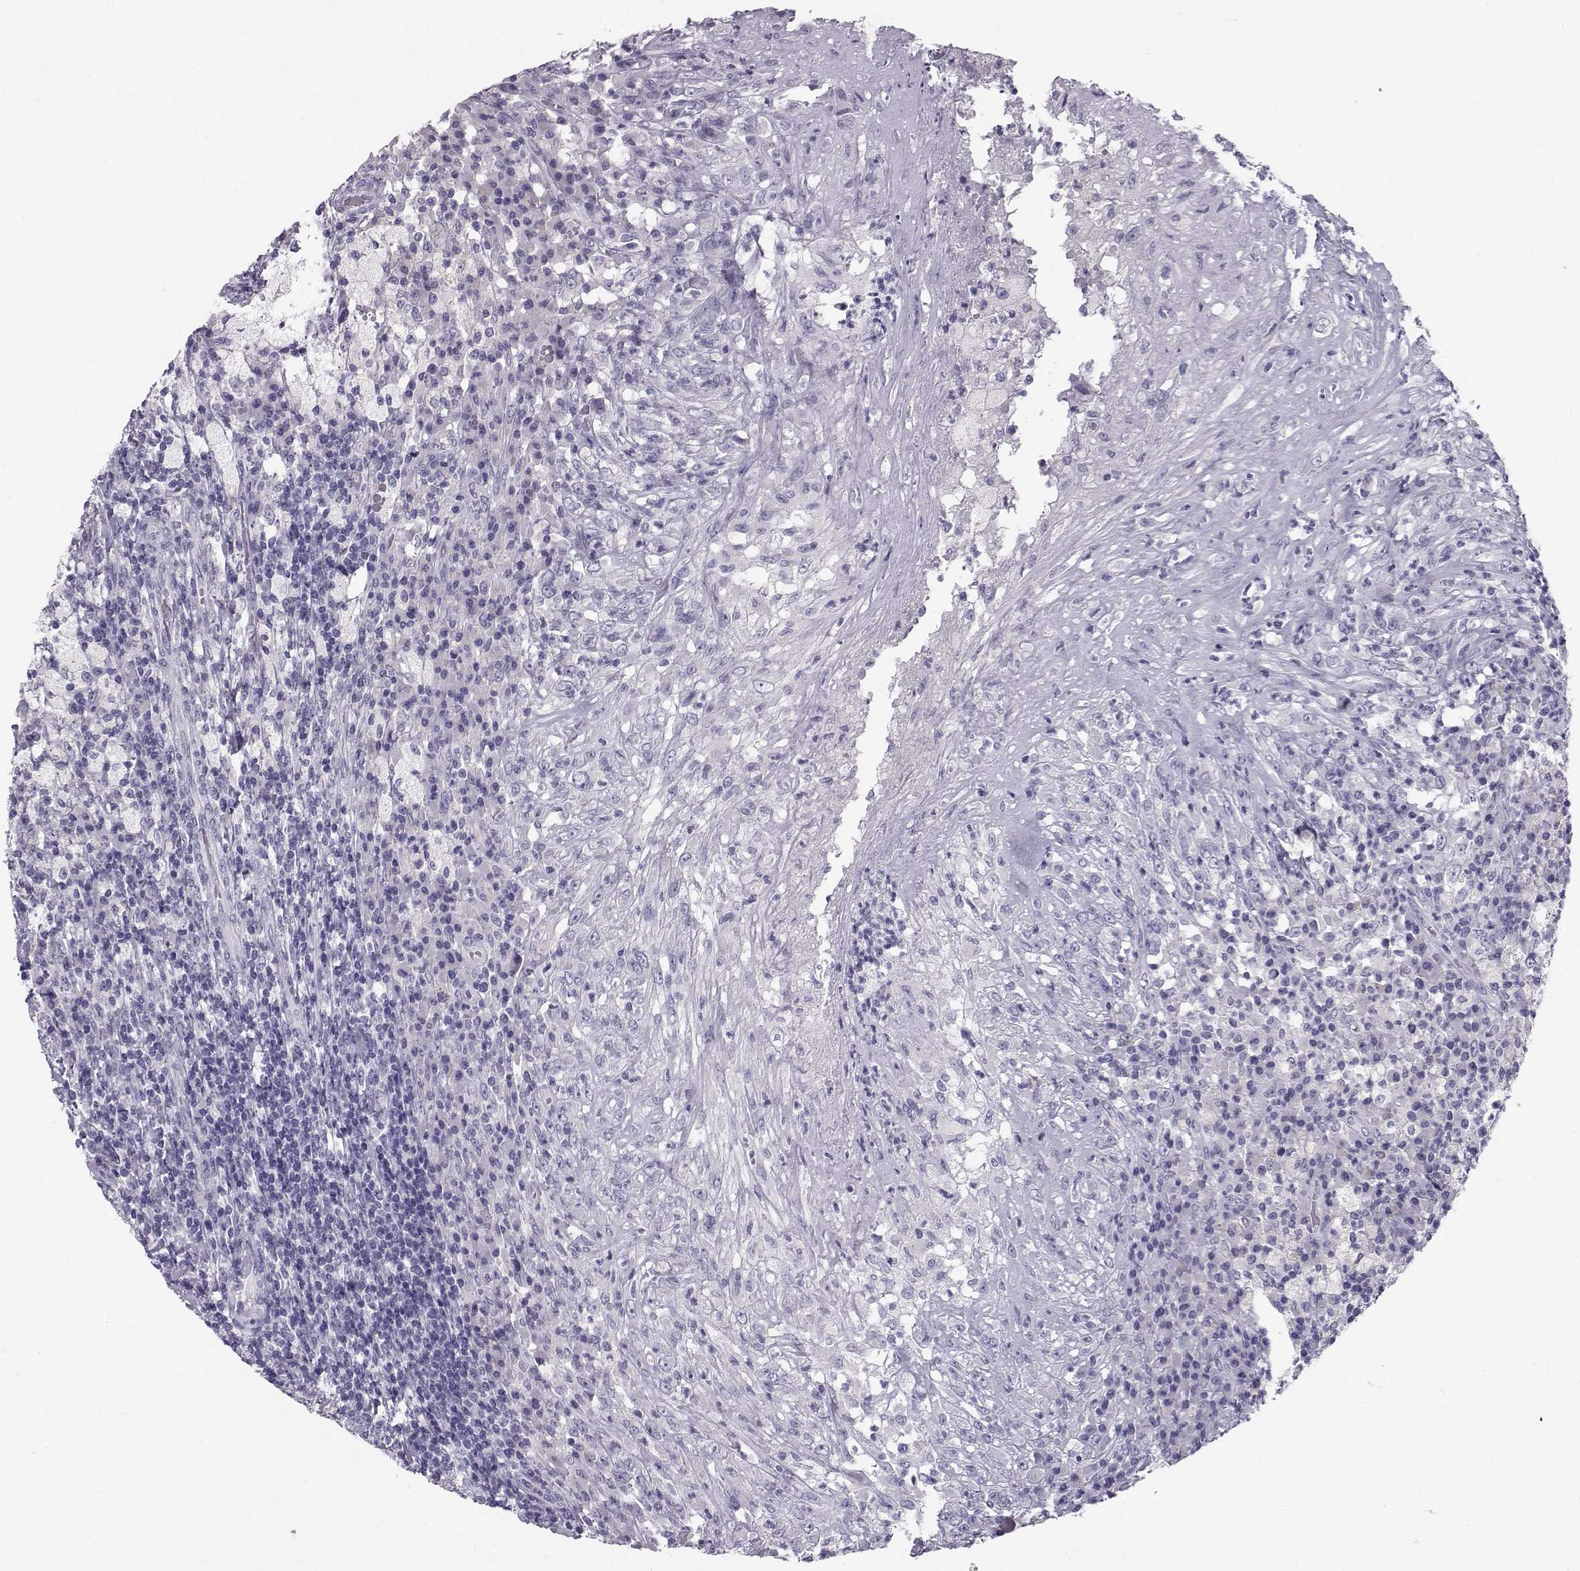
{"staining": {"intensity": "negative", "quantity": "none", "location": "none"}, "tissue": "testis cancer", "cell_type": "Tumor cells", "image_type": "cancer", "snomed": [{"axis": "morphology", "description": "Necrosis, NOS"}, {"axis": "morphology", "description": "Carcinoma, Embryonal, NOS"}, {"axis": "topography", "description": "Testis"}], "caption": "DAB (3,3'-diaminobenzidine) immunohistochemical staining of human embryonal carcinoma (testis) demonstrates no significant staining in tumor cells. The staining was performed using DAB (3,3'-diaminobenzidine) to visualize the protein expression in brown, while the nuclei were stained in blue with hematoxylin (Magnification: 20x).", "gene": "PCSK1N", "patient": {"sex": "male", "age": 19}}